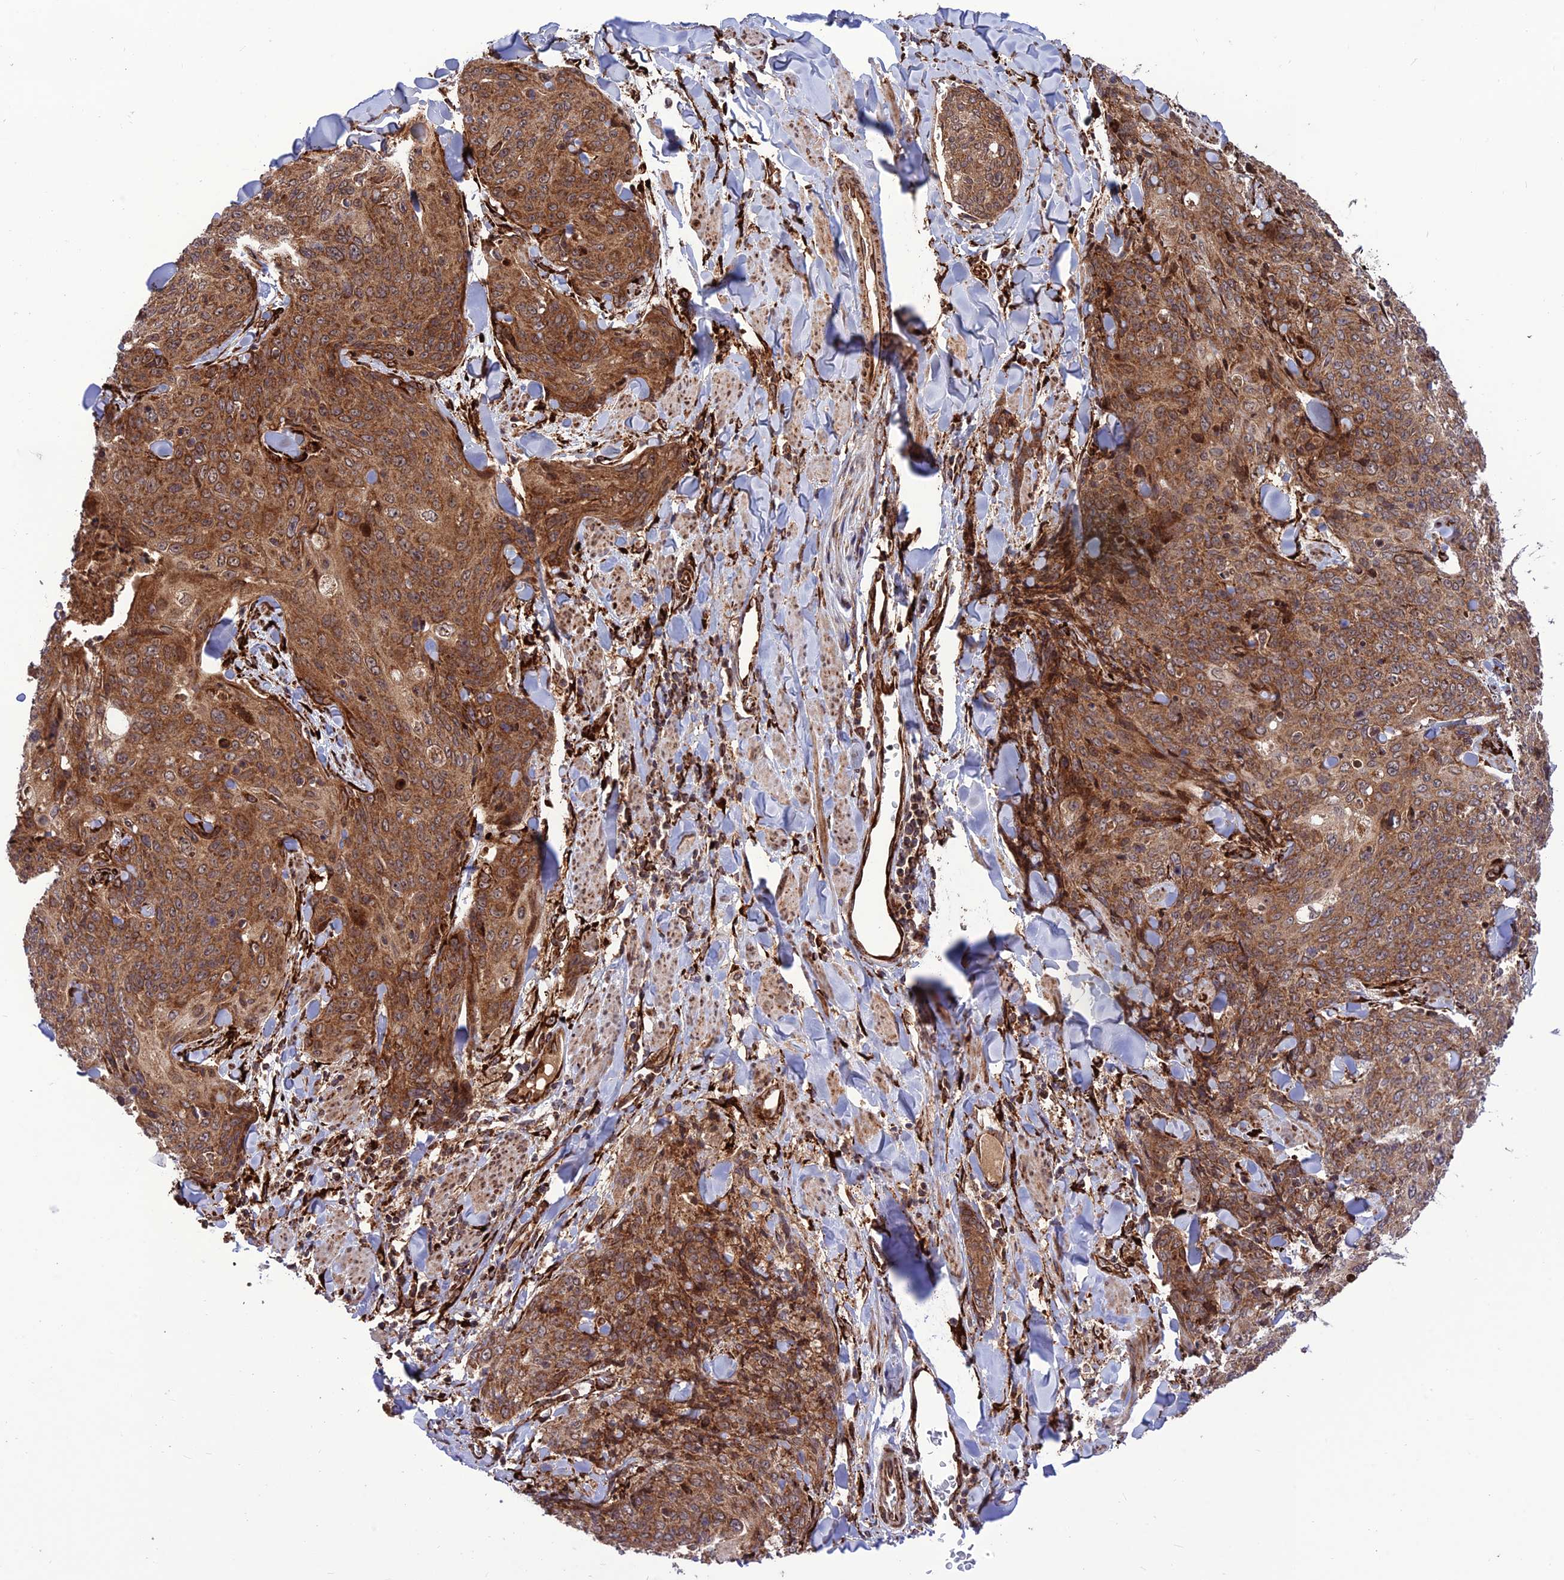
{"staining": {"intensity": "strong", "quantity": ">75%", "location": "cytoplasmic/membranous"}, "tissue": "skin cancer", "cell_type": "Tumor cells", "image_type": "cancer", "snomed": [{"axis": "morphology", "description": "Squamous cell carcinoma, NOS"}, {"axis": "topography", "description": "Skin"}, {"axis": "topography", "description": "Vulva"}], "caption": "Immunohistochemical staining of skin squamous cell carcinoma displays strong cytoplasmic/membranous protein positivity in about >75% of tumor cells.", "gene": "CRTAP", "patient": {"sex": "female", "age": 85}}